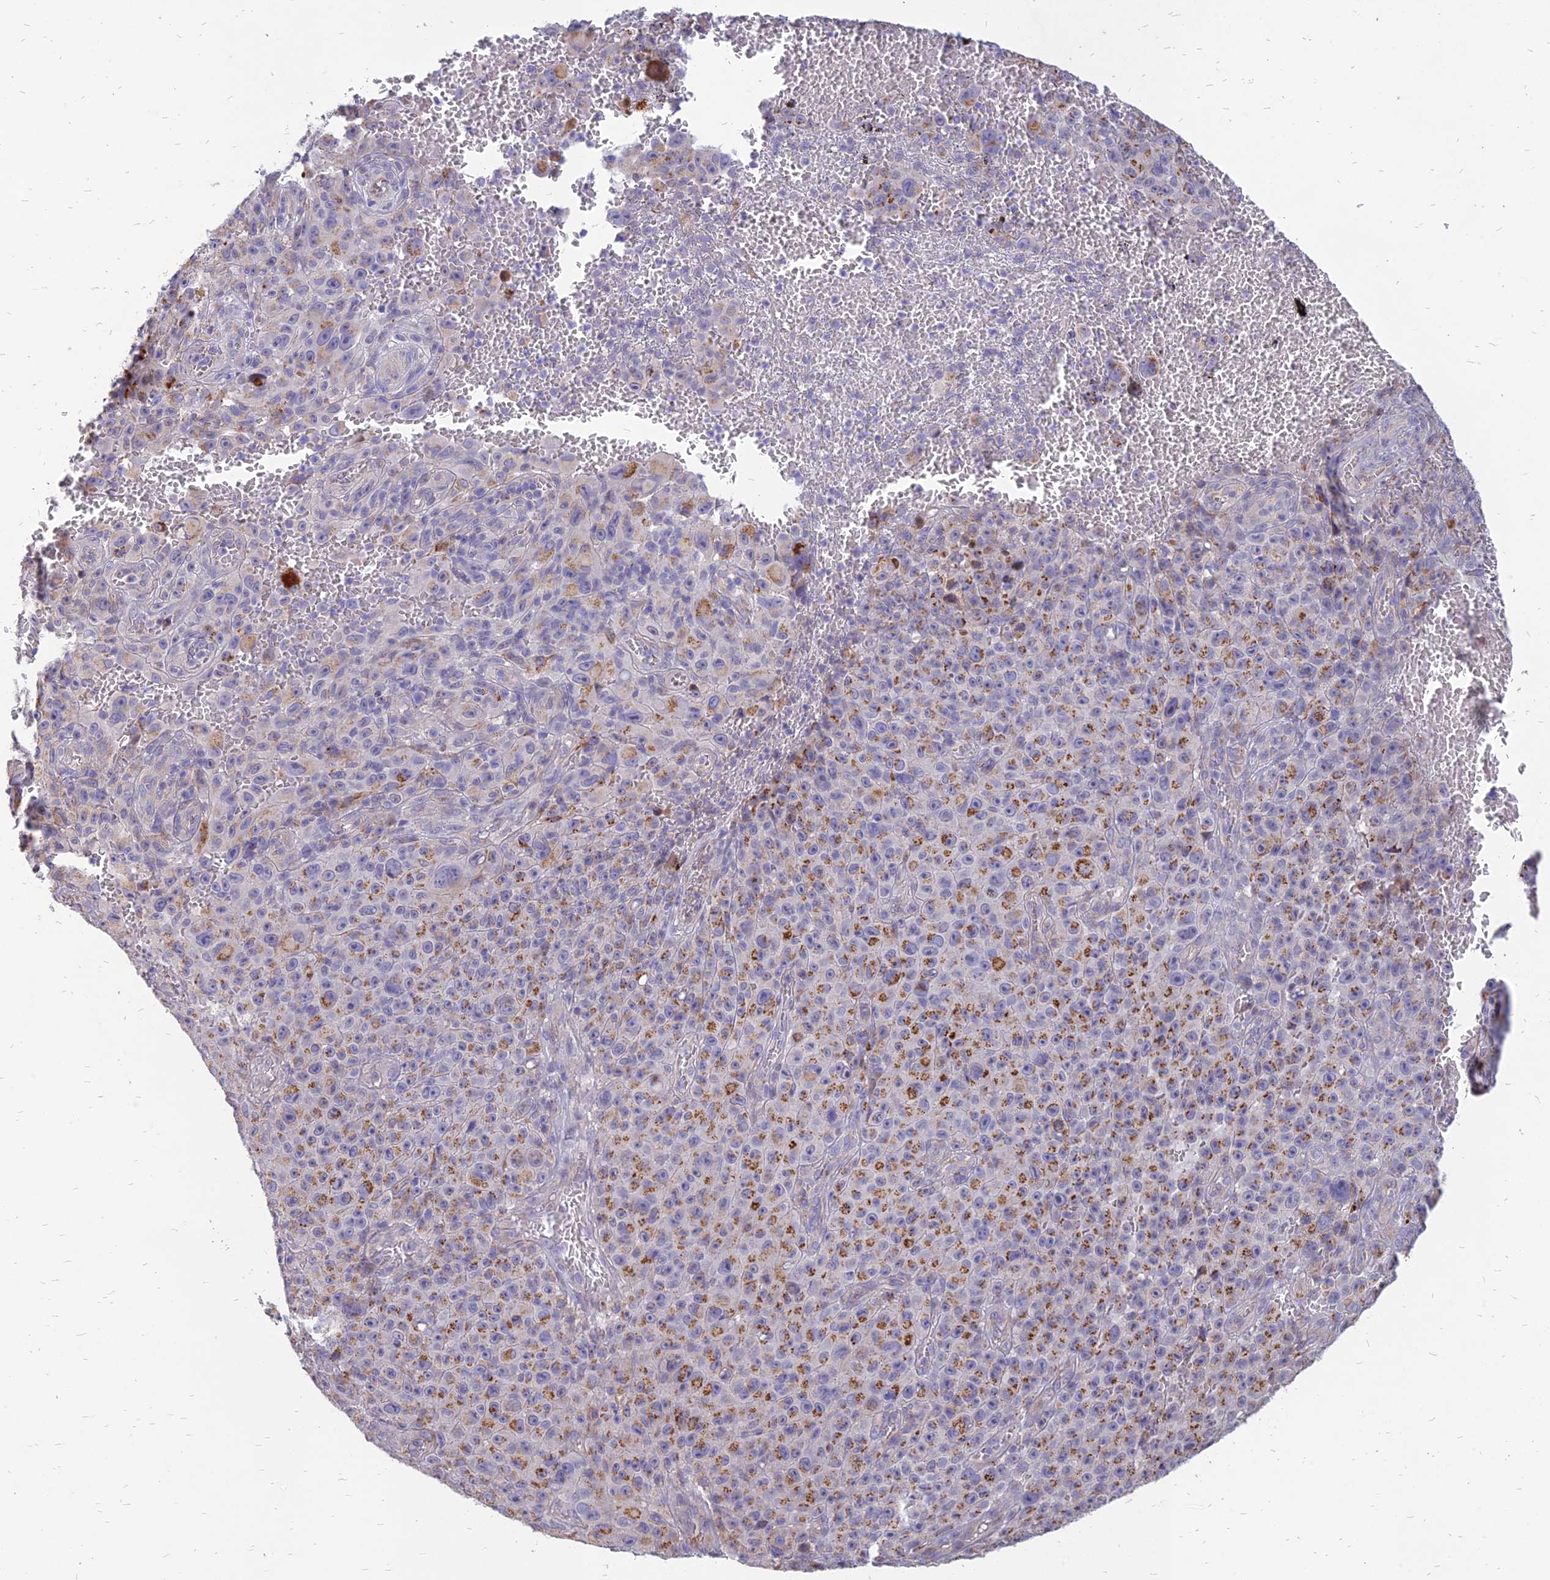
{"staining": {"intensity": "moderate", "quantity": ">75%", "location": "cytoplasmic/membranous"}, "tissue": "melanoma", "cell_type": "Tumor cells", "image_type": "cancer", "snomed": [{"axis": "morphology", "description": "Malignant melanoma, NOS"}, {"axis": "topography", "description": "Skin"}], "caption": "This histopathology image reveals malignant melanoma stained with IHC to label a protein in brown. The cytoplasmic/membranous of tumor cells show moderate positivity for the protein. Nuclei are counter-stained blue.", "gene": "ST3GAL6", "patient": {"sex": "female", "age": 82}}